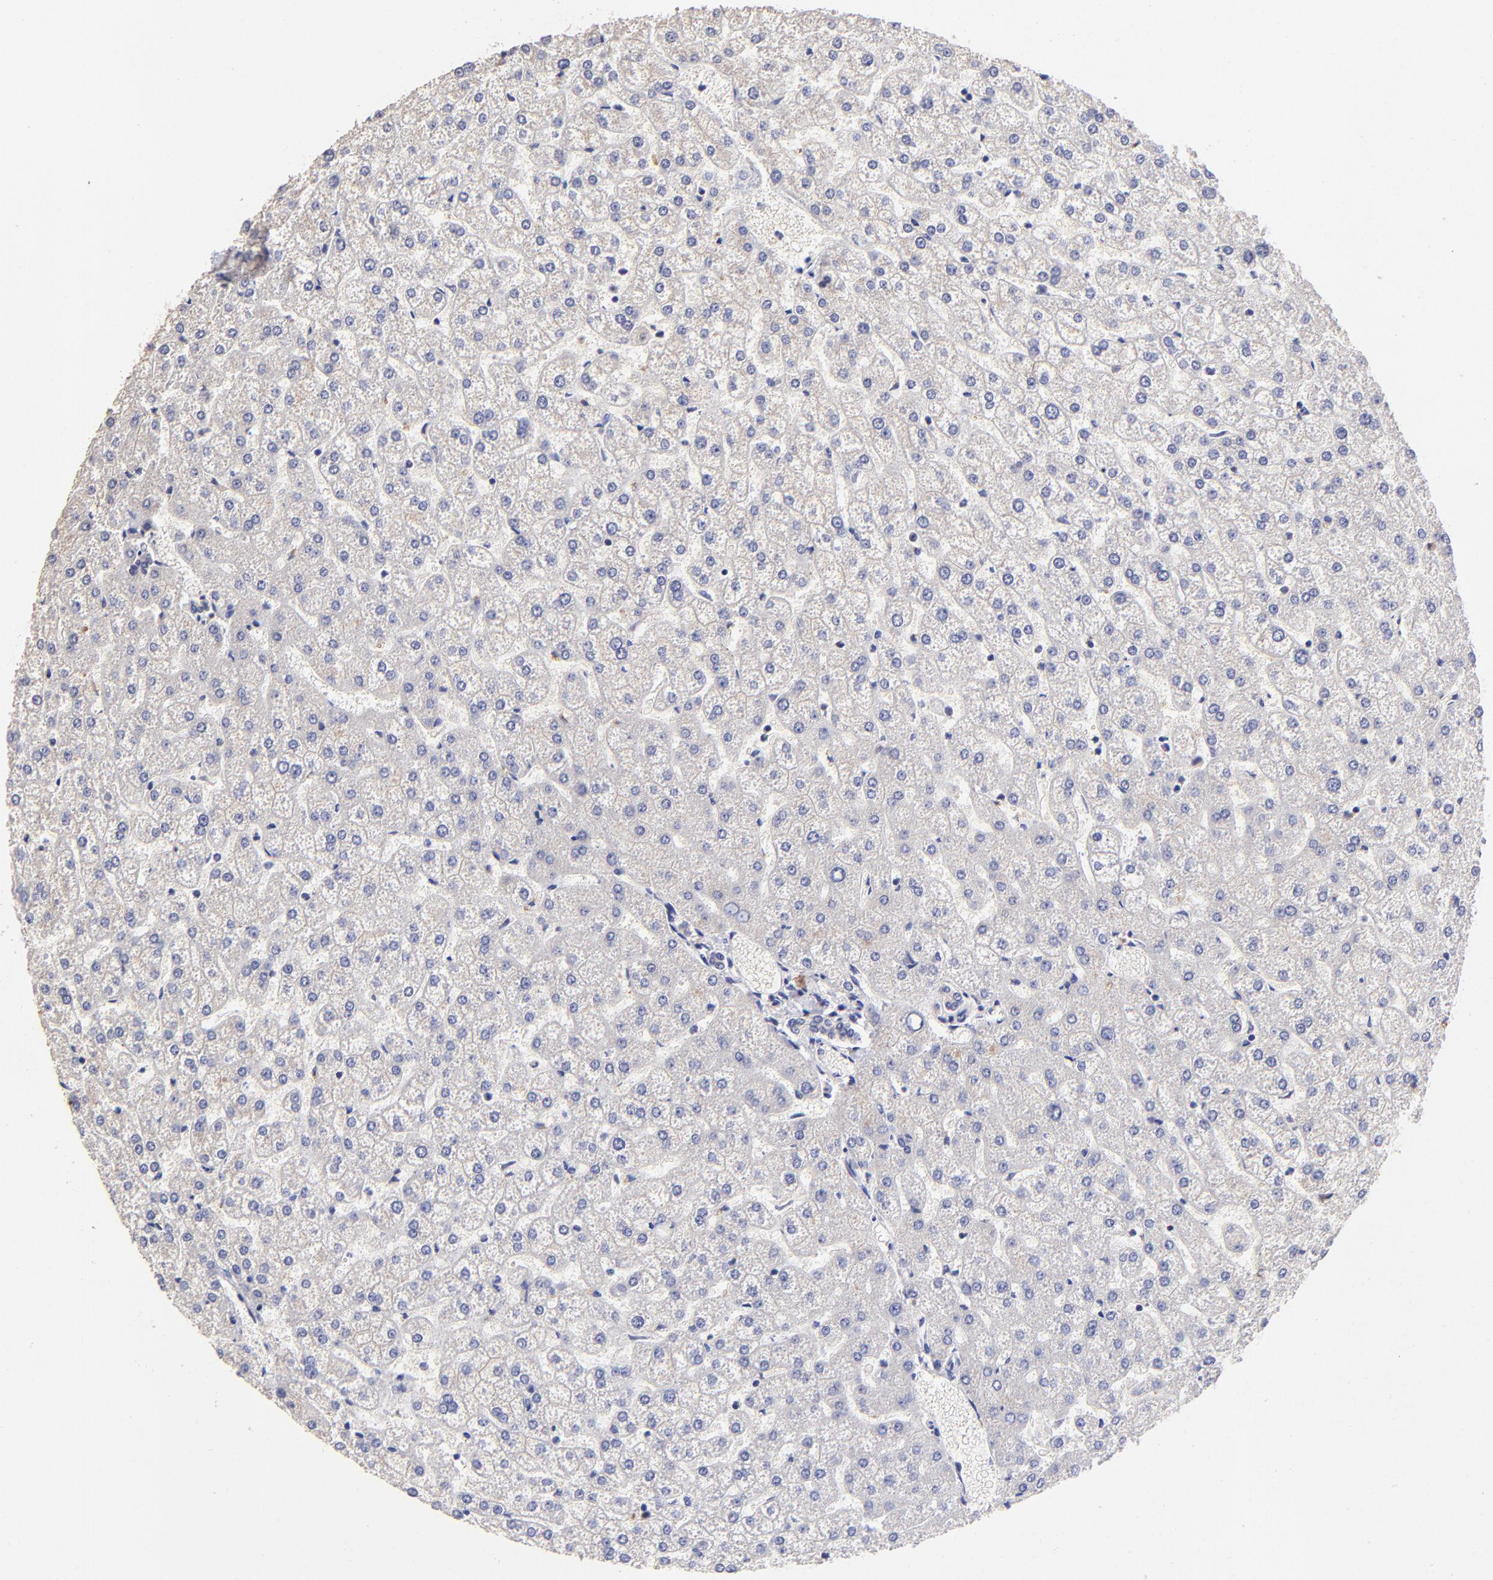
{"staining": {"intensity": "negative", "quantity": "none", "location": "none"}, "tissue": "liver", "cell_type": "Cholangiocytes", "image_type": "normal", "snomed": [{"axis": "morphology", "description": "Normal tissue, NOS"}, {"axis": "topography", "description": "Liver"}], "caption": "An image of human liver is negative for staining in cholangiocytes. (Immunohistochemistry, brightfield microscopy, high magnification).", "gene": "DNMT1", "patient": {"sex": "female", "age": 32}}